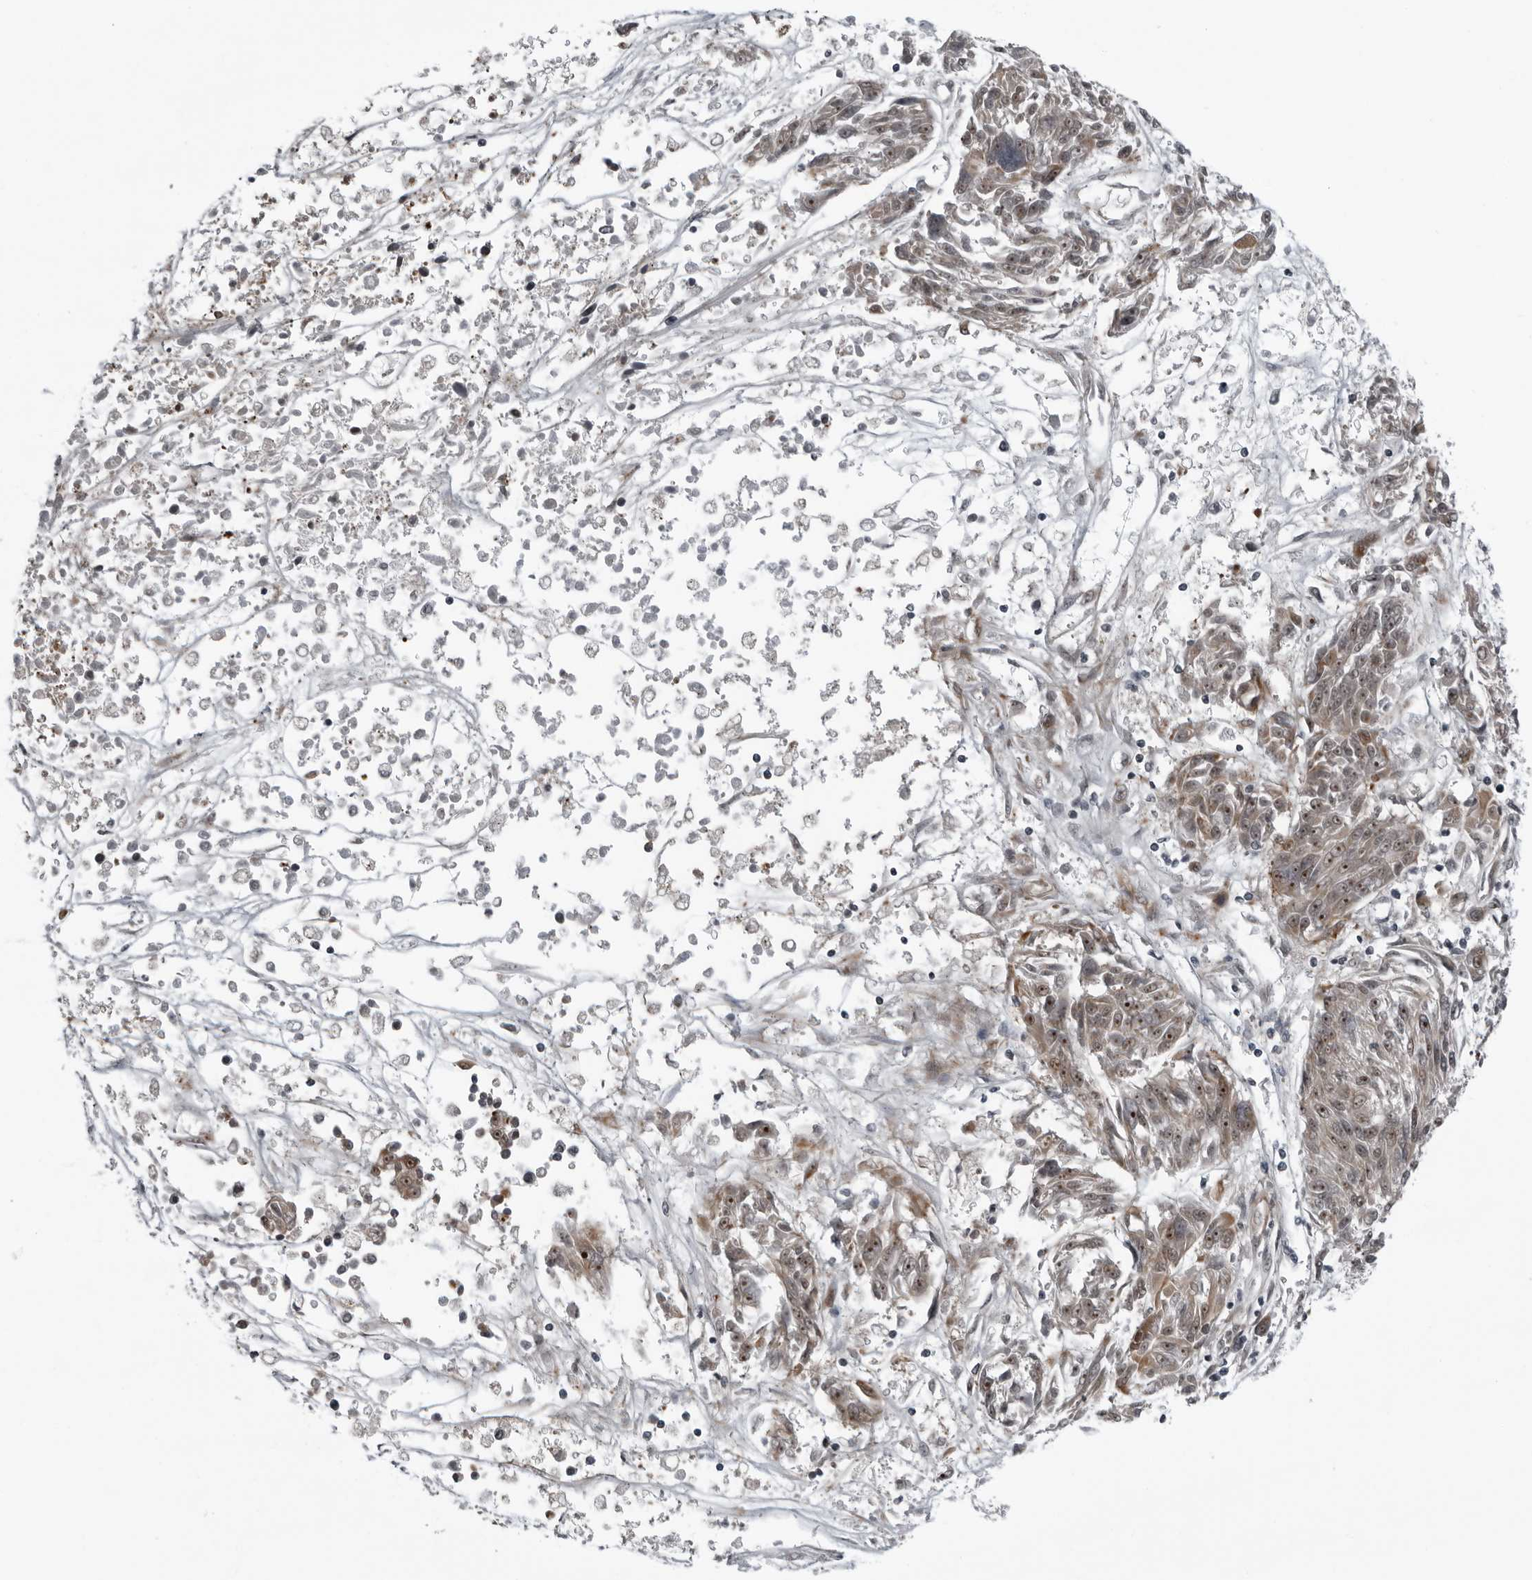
{"staining": {"intensity": "moderate", "quantity": ">75%", "location": "nuclear"}, "tissue": "melanoma", "cell_type": "Tumor cells", "image_type": "cancer", "snomed": [{"axis": "morphology", "description": "Malignant melanoma, NOS"}, {"axis": "topography", "description": "Skin"}], "caption": "Tumor cells reveal medium levels of moderate nuclear positivity in about >75% of cells in melanoma.", "gene": "FAM102B", "patient": {"sex": "male", "age": 53}}